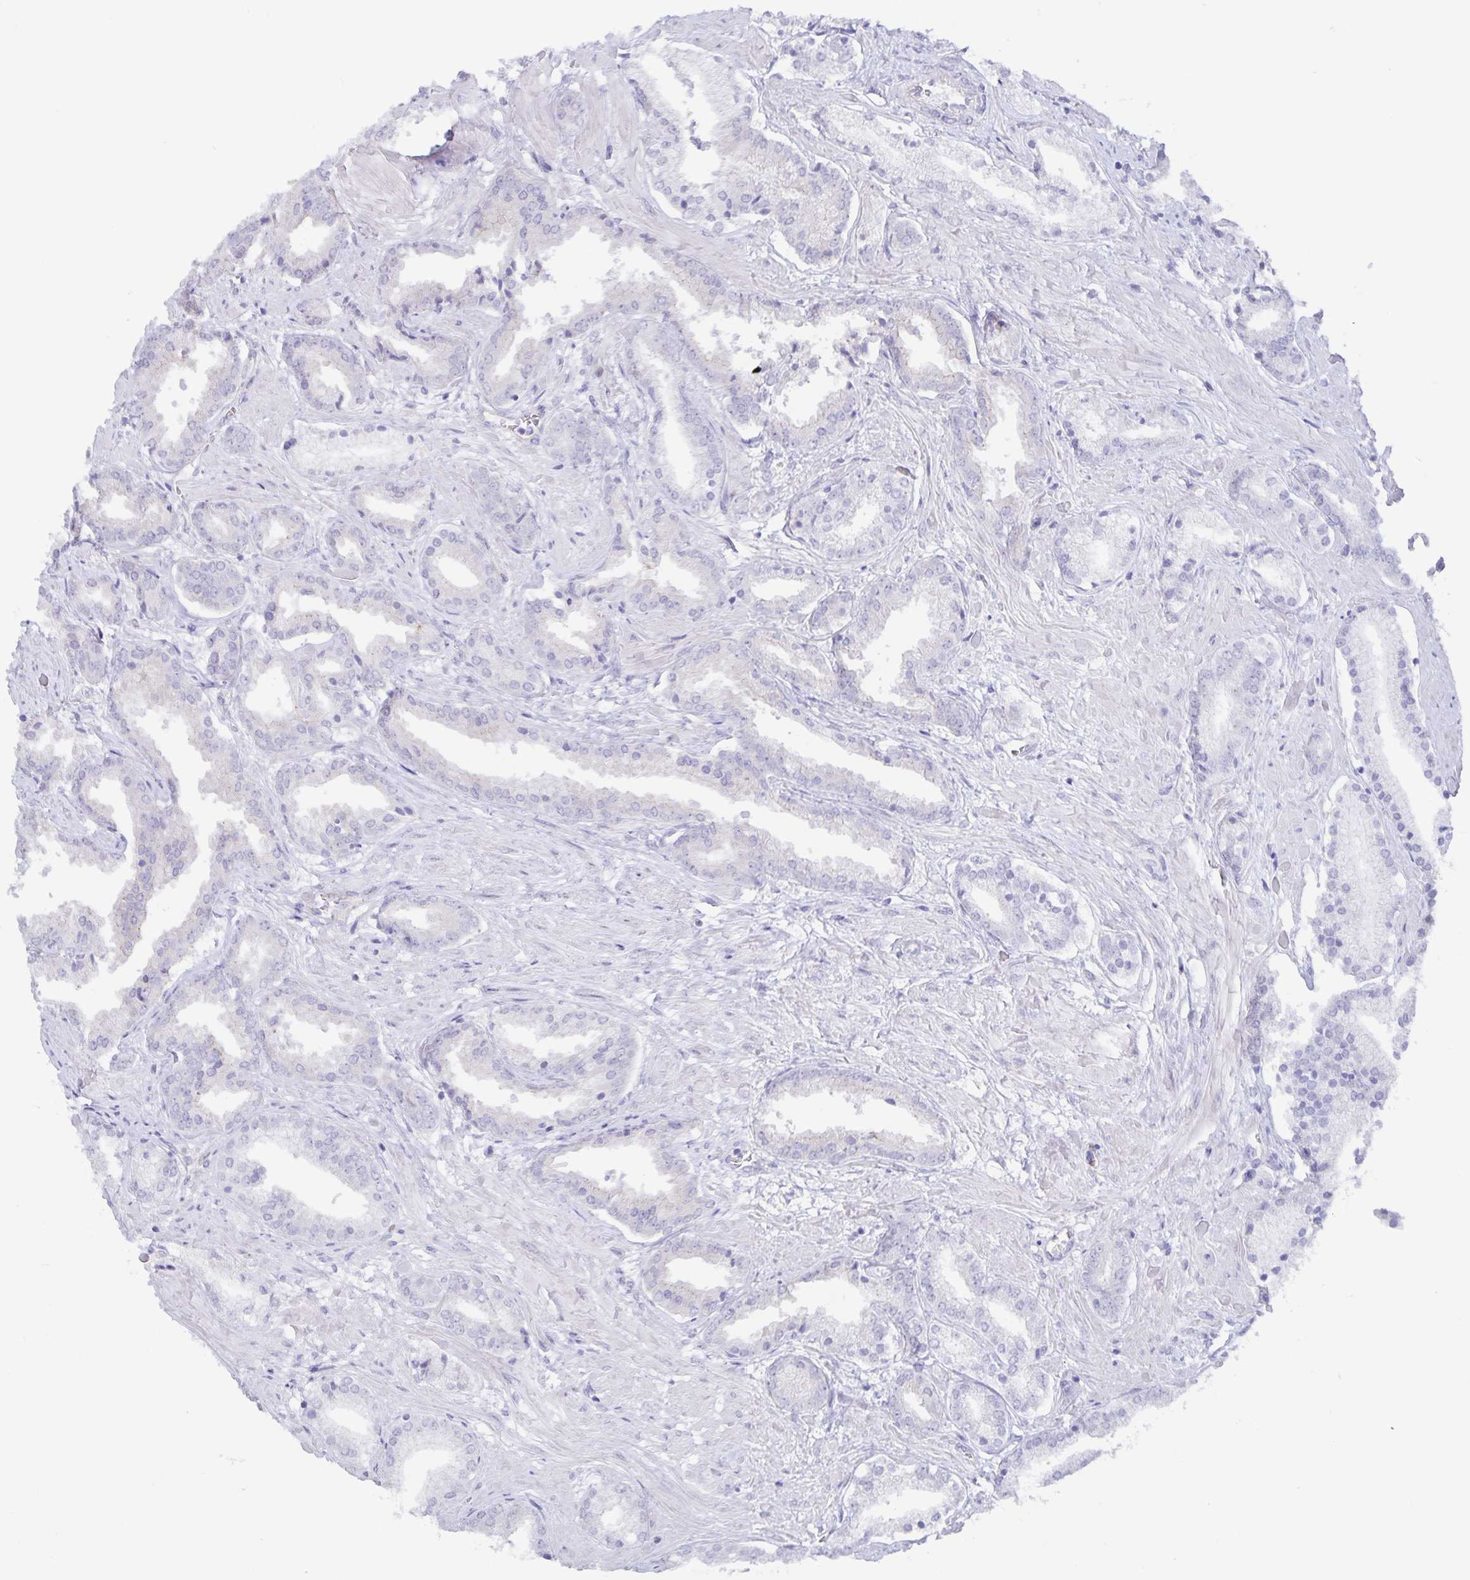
{"staining": {"intensity": "negative", "quantity": "none", "location": "none"}, "tissue": "prostate cancer", "cell_type": "Tumor cells", "image_type": "cancer", "snomed": [{"axis": "morphology", "description": "Adenocarcinoma, High grade"}, {"axis": "topography", "description": "Prostate"}], "caption": "This is an immunohistochemistry (IHC) micrograph of prostate cancer (adenocarcinoma (high-grade)). There is no positivity in tumor cells.", "gene": "AQP4", "patient": {"sex": "male", "age": 56}}